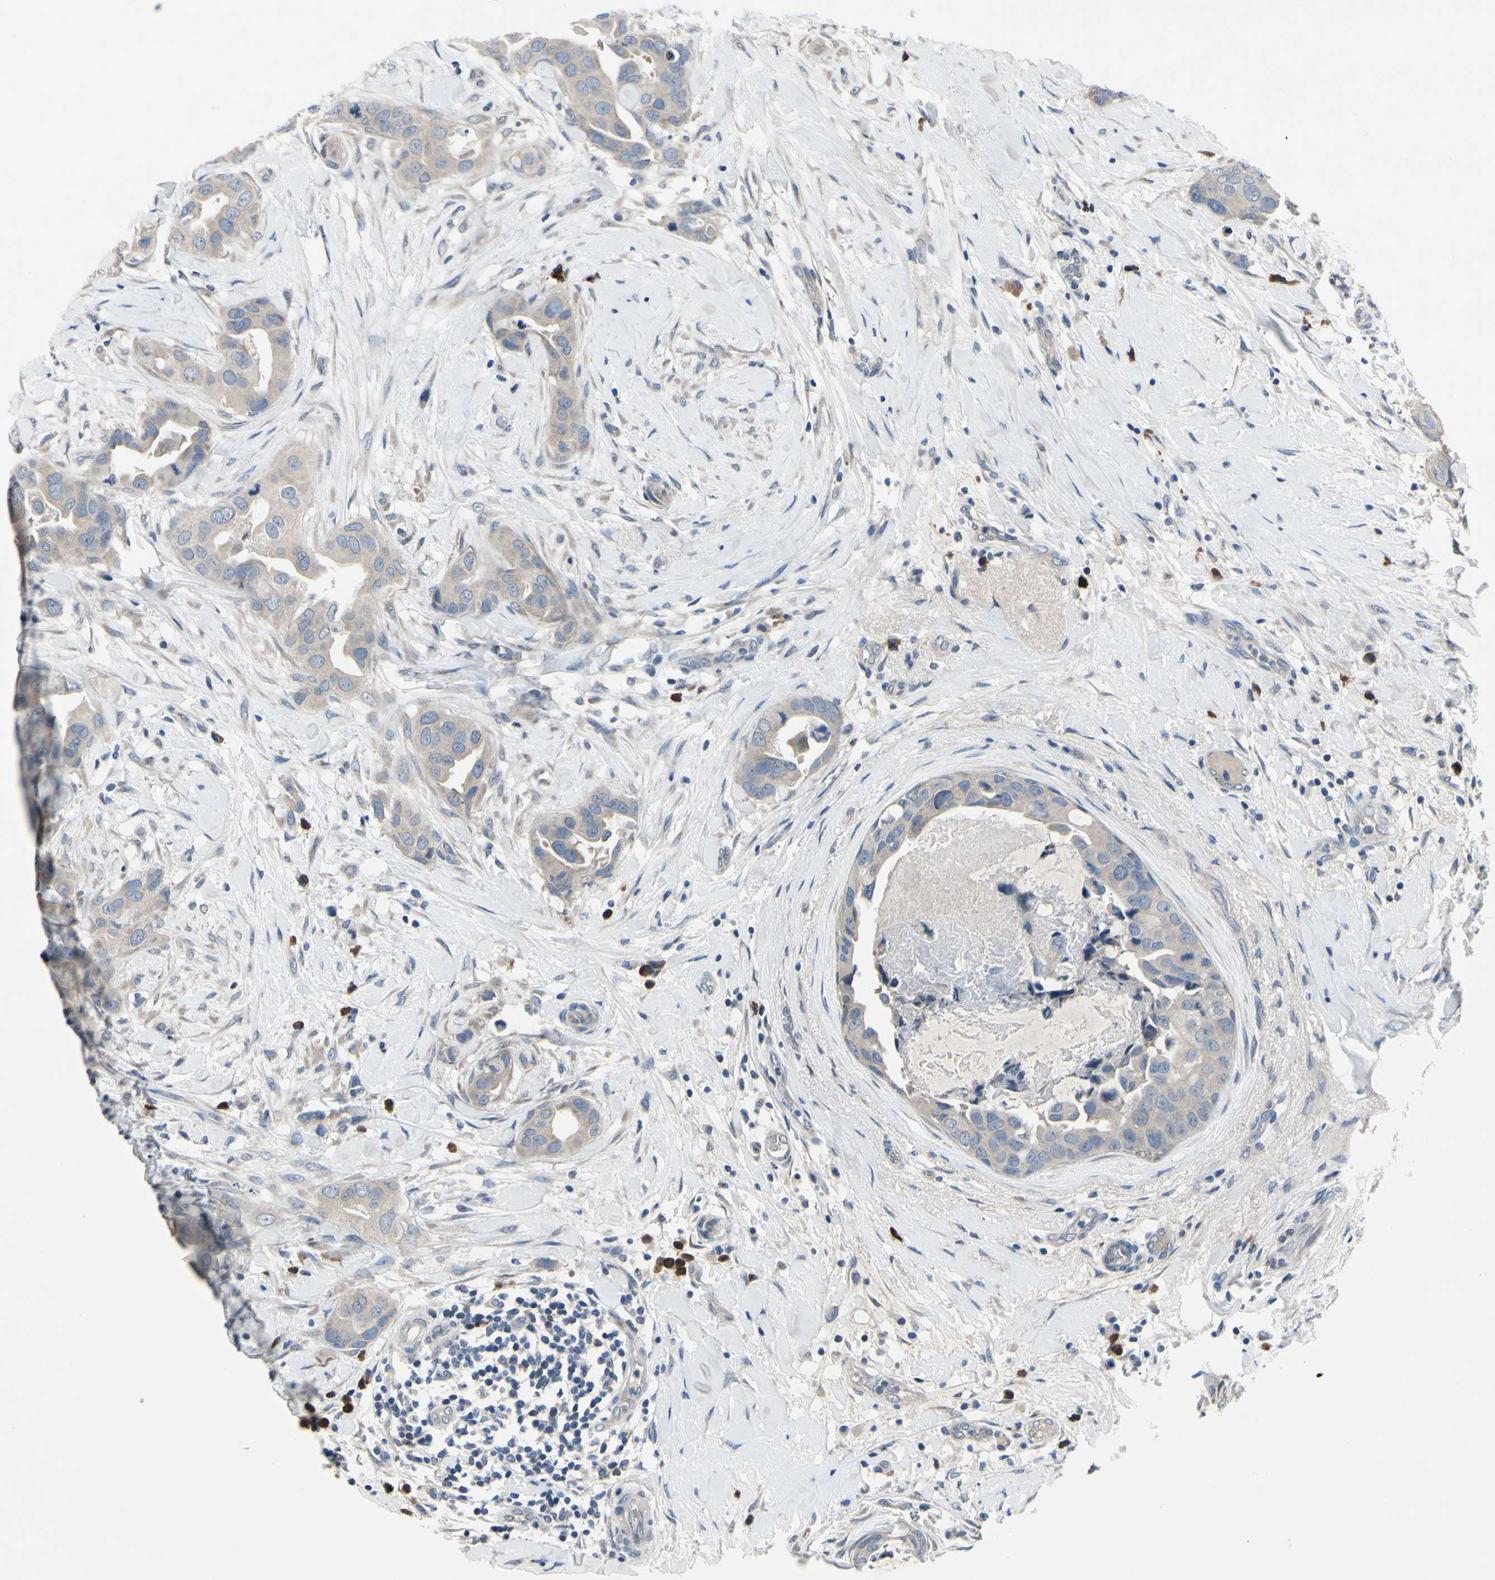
{"staining": {"intensity": "weak", "quantity": ">75%", "location": "cytoplasmic/membranous"}, "tissue": "breast cancer", "cell_type": "Tumor cells", "image_type": "cancer", "snomed": [{"axis": "morphology", "description": "Duct carcinoma"}, {"axis": "topography", "description": "Breast"}], "caption": "Immunohistochemistry (IHC) (DAB (3,3'-diaminobenzidine)) staining of human invasive ductal carcinoma (breast) exhibits weak cytoplasmic/membranous protein expression in approximately >75% of tumor cells. (Stains: DAB in brown, nuclei in blue, Microscopy: brightfield microscopy at high magnification).", "gene": "SELENOK", "patient": {"sex": "female", "age": 40}}